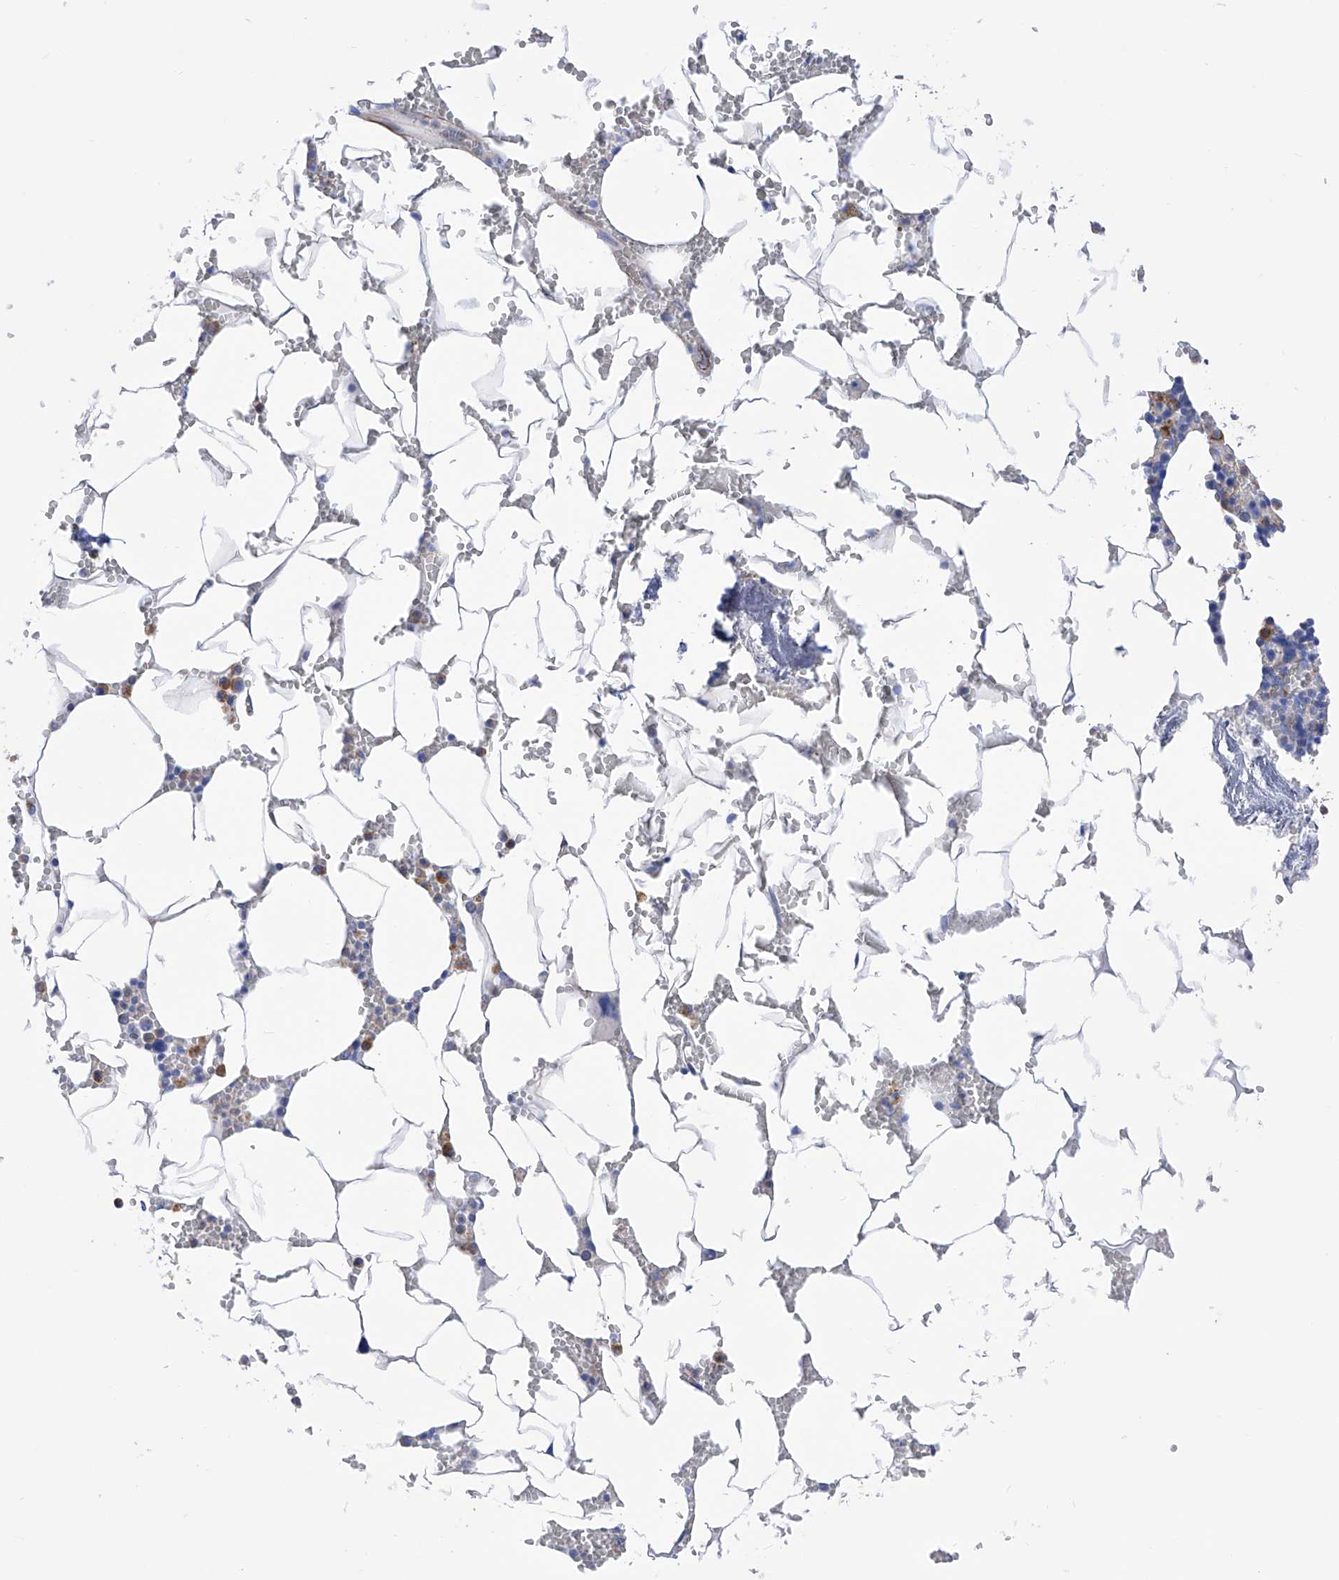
{"staining": {"intensity": "moderate", "quantity": "<25%", "location": "cytoplasmic/membranous"}, "tissue": "bone marrow", "cell_type": "Hematopoietic cells", "image_type": "normal", "snomed": [{"axis": "morphology", "description": "Normal tissue, NOS"}, {"axis": "topography", "description": "Bone marrow"}], "caption": "Immunohistochemical staining of normal human bone marrow reveals low levels of moderate cytoplasmic/membranous expression in about <25% of hematopoietic cells. The protein of interest is shown in brown color, while the nuclei are stained blue.", "gene": "FLG", "patient": {"sex": "male", "age": 70}}